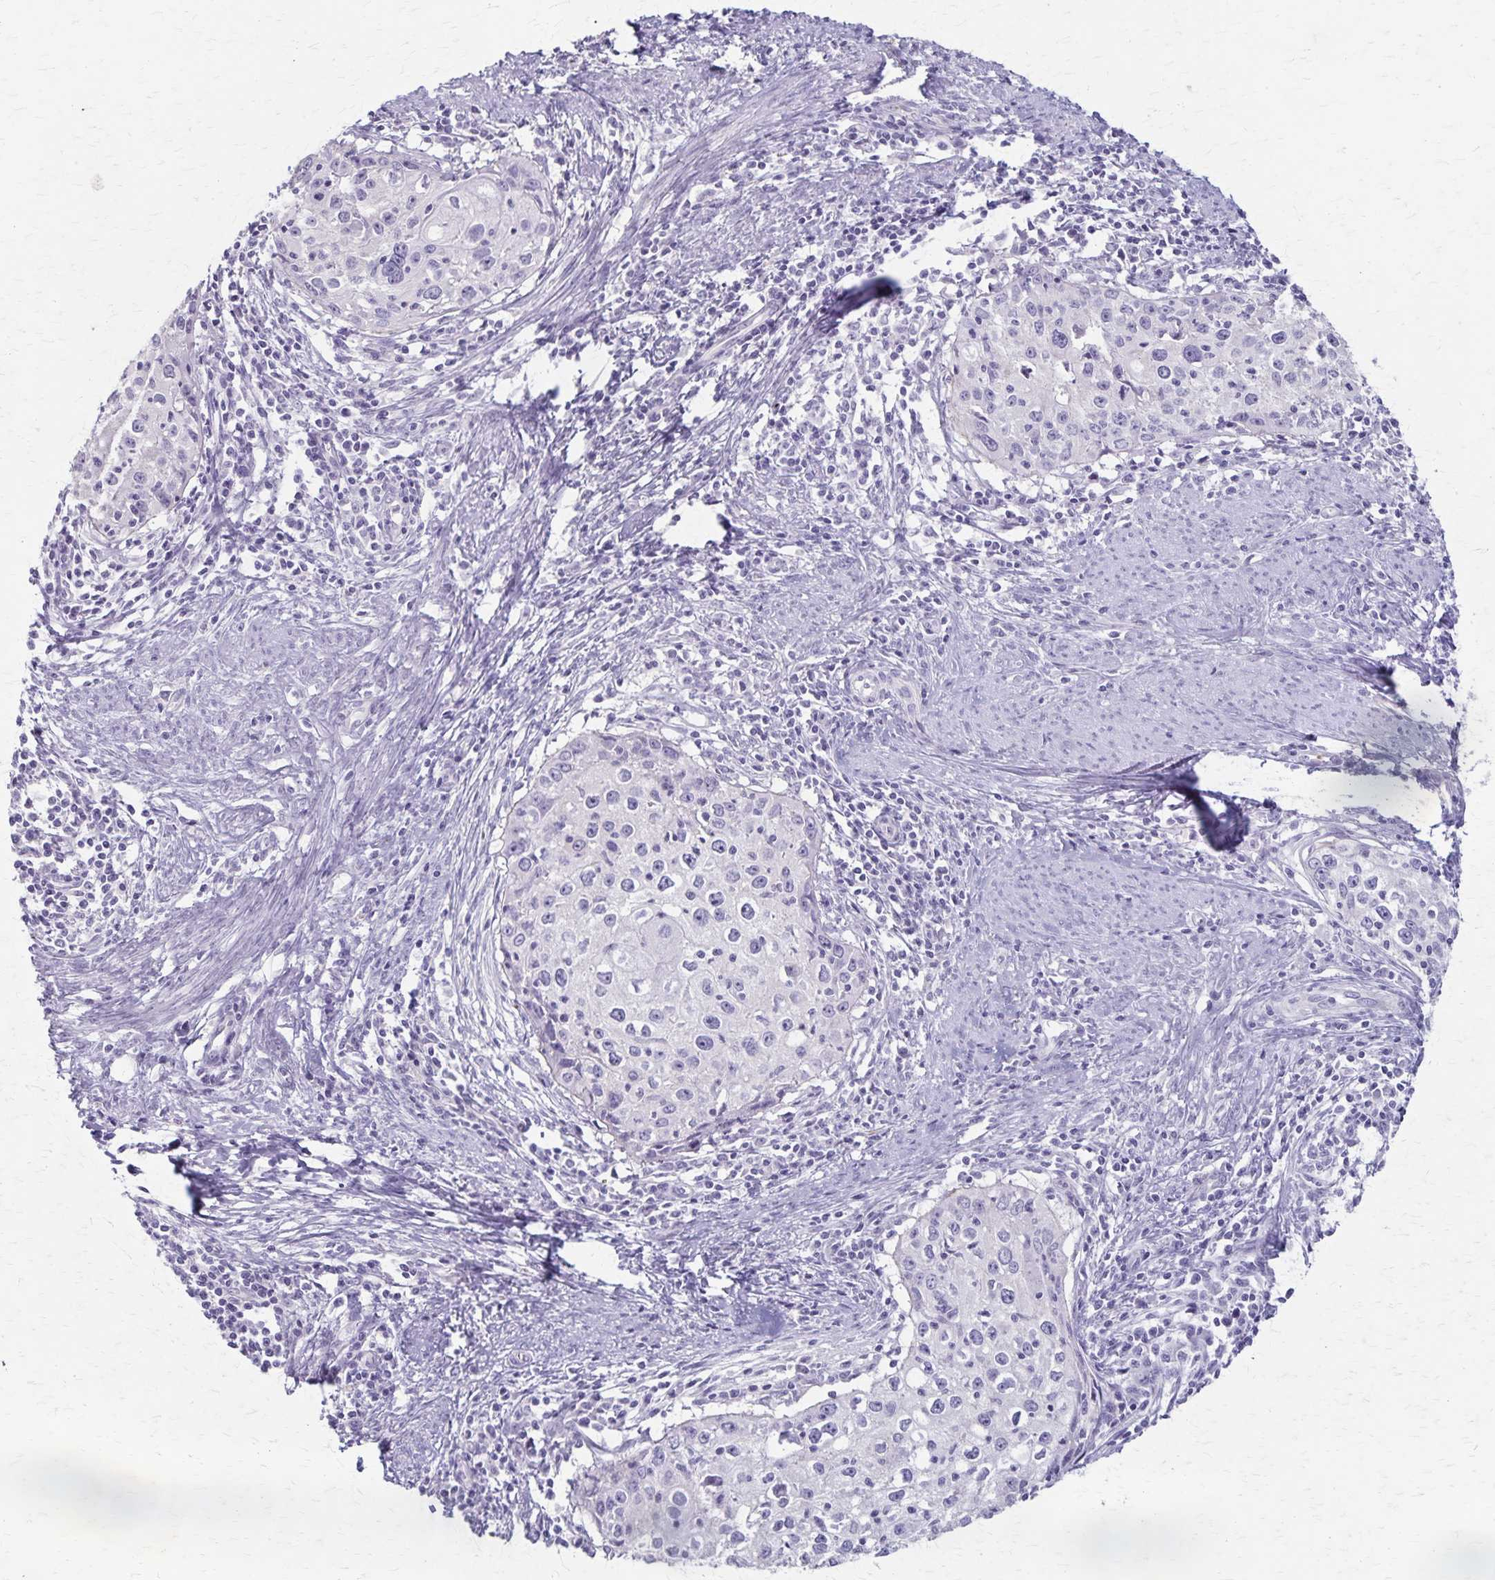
{"staining": {"intensity": "negative", "quantity": "none", "location": "none"}, "tissue": "cervical cancer", "cell_type": "Tumor cells", "image_type": "cancer", "snomed": [{"axis": "morphology", "description": "Squamous cell carcinoma, NOS"}, {"axis": "topography", "description": "Cervix"}], "caption": "This is a histopathology image of immunohistochemistry (IHC) staining of cervical cancer, which shows no positivity in tumor cells.", "gene": "RASL10B", "patient": {"sex": "female", "age": 40}}